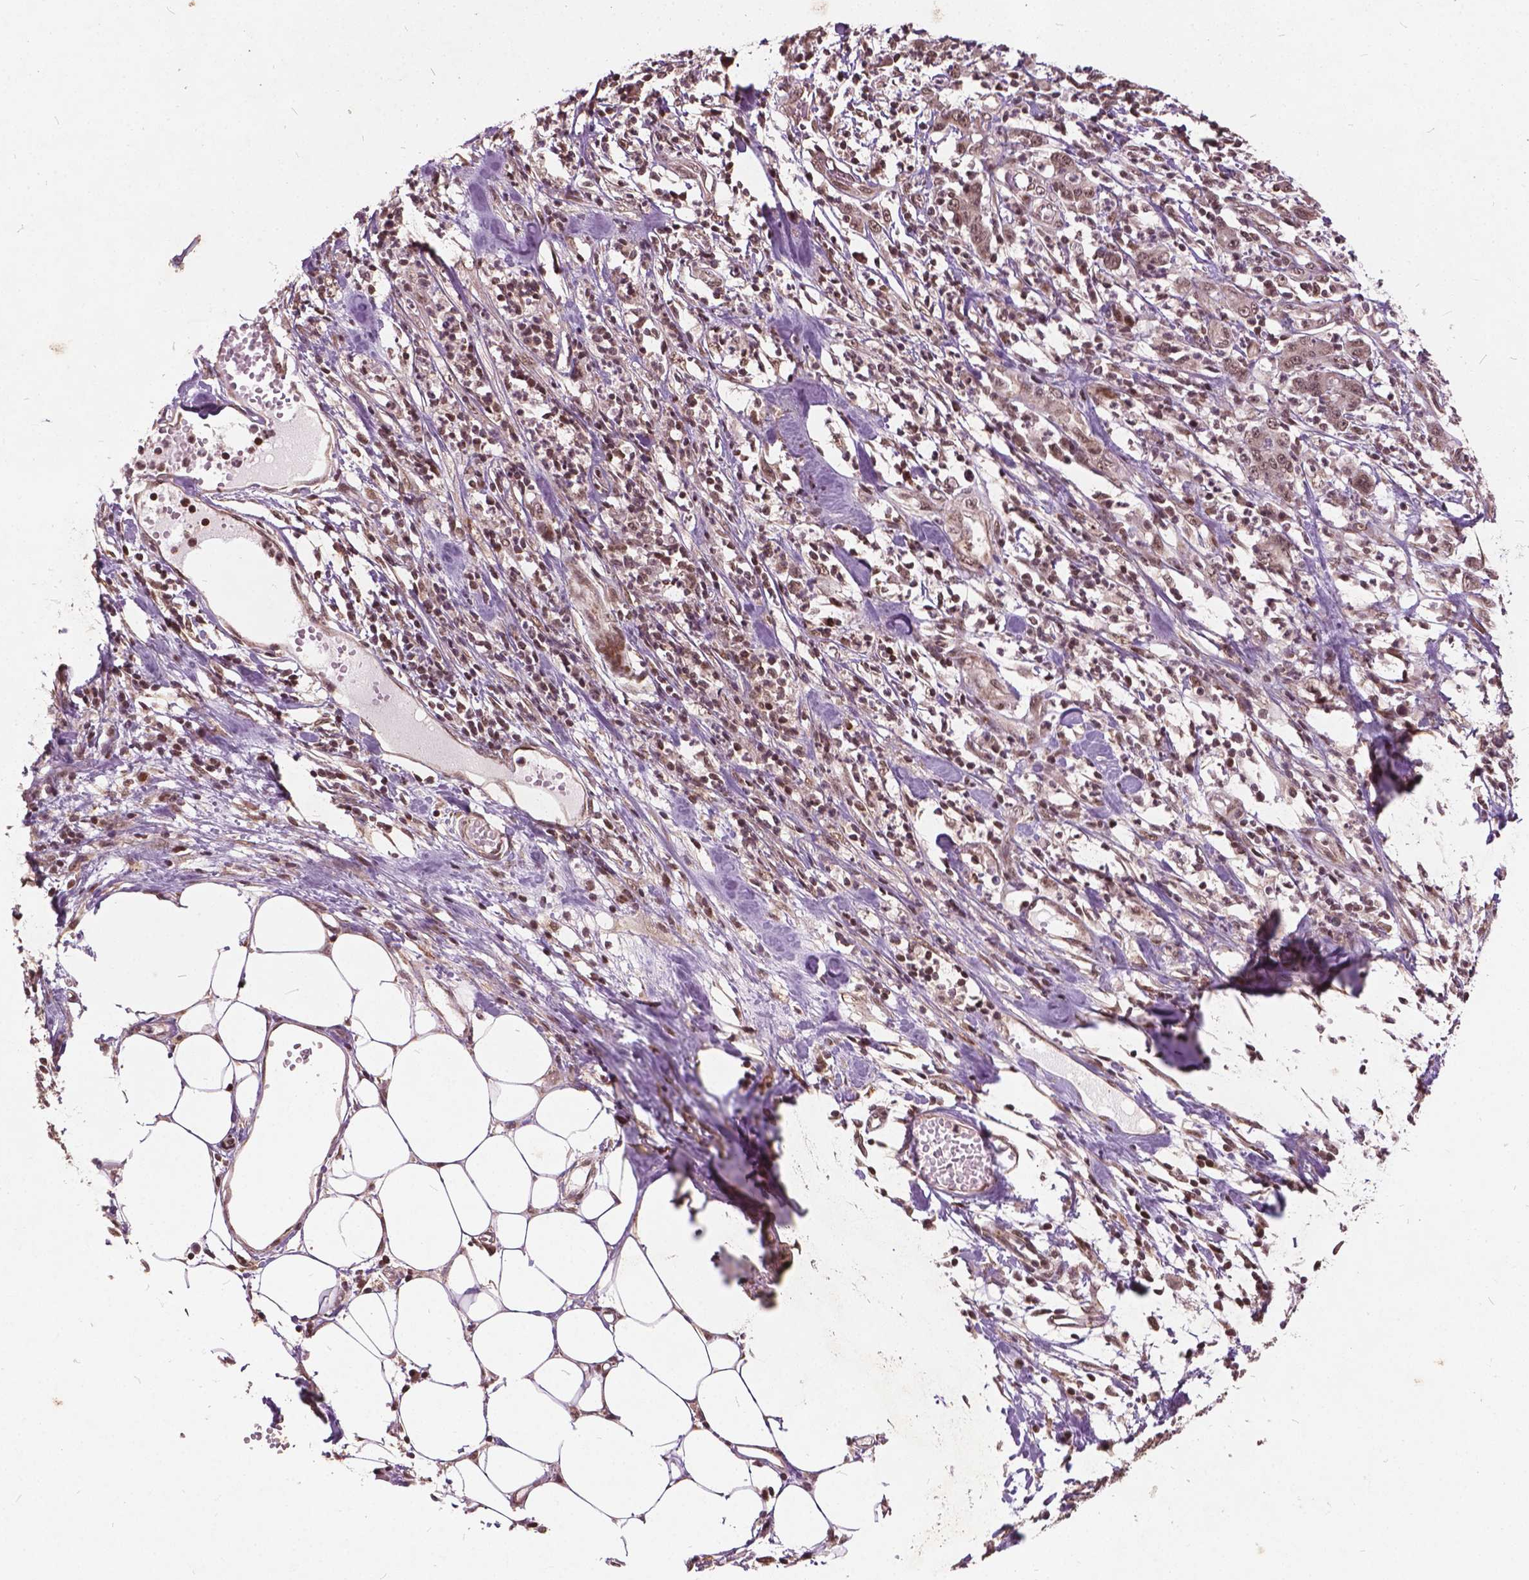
{"staining": {"intensity": "moderate", "quantity": ">75%", "location": "nuclear"}, "tissue": "stomach cancer", "cell_type": "Tumor cells", "image_type": "cancer", "snomed": [{"axis": "morphology", "description": "Adenocarcinoma, NOS"}, {"axis": "topography", "description": "Stomach, upper"}], "caption": "This photomicrograph reveals stomach cancer (adenocarcinoma) stained with immunohistochemistry to label a protein in brown. The nuclear of tumor cells show moderate positivity for the protein. Nuclei are counter-stained blue.", "gene": "GPS2", "patient": {"sex": "male", "age": 68}}